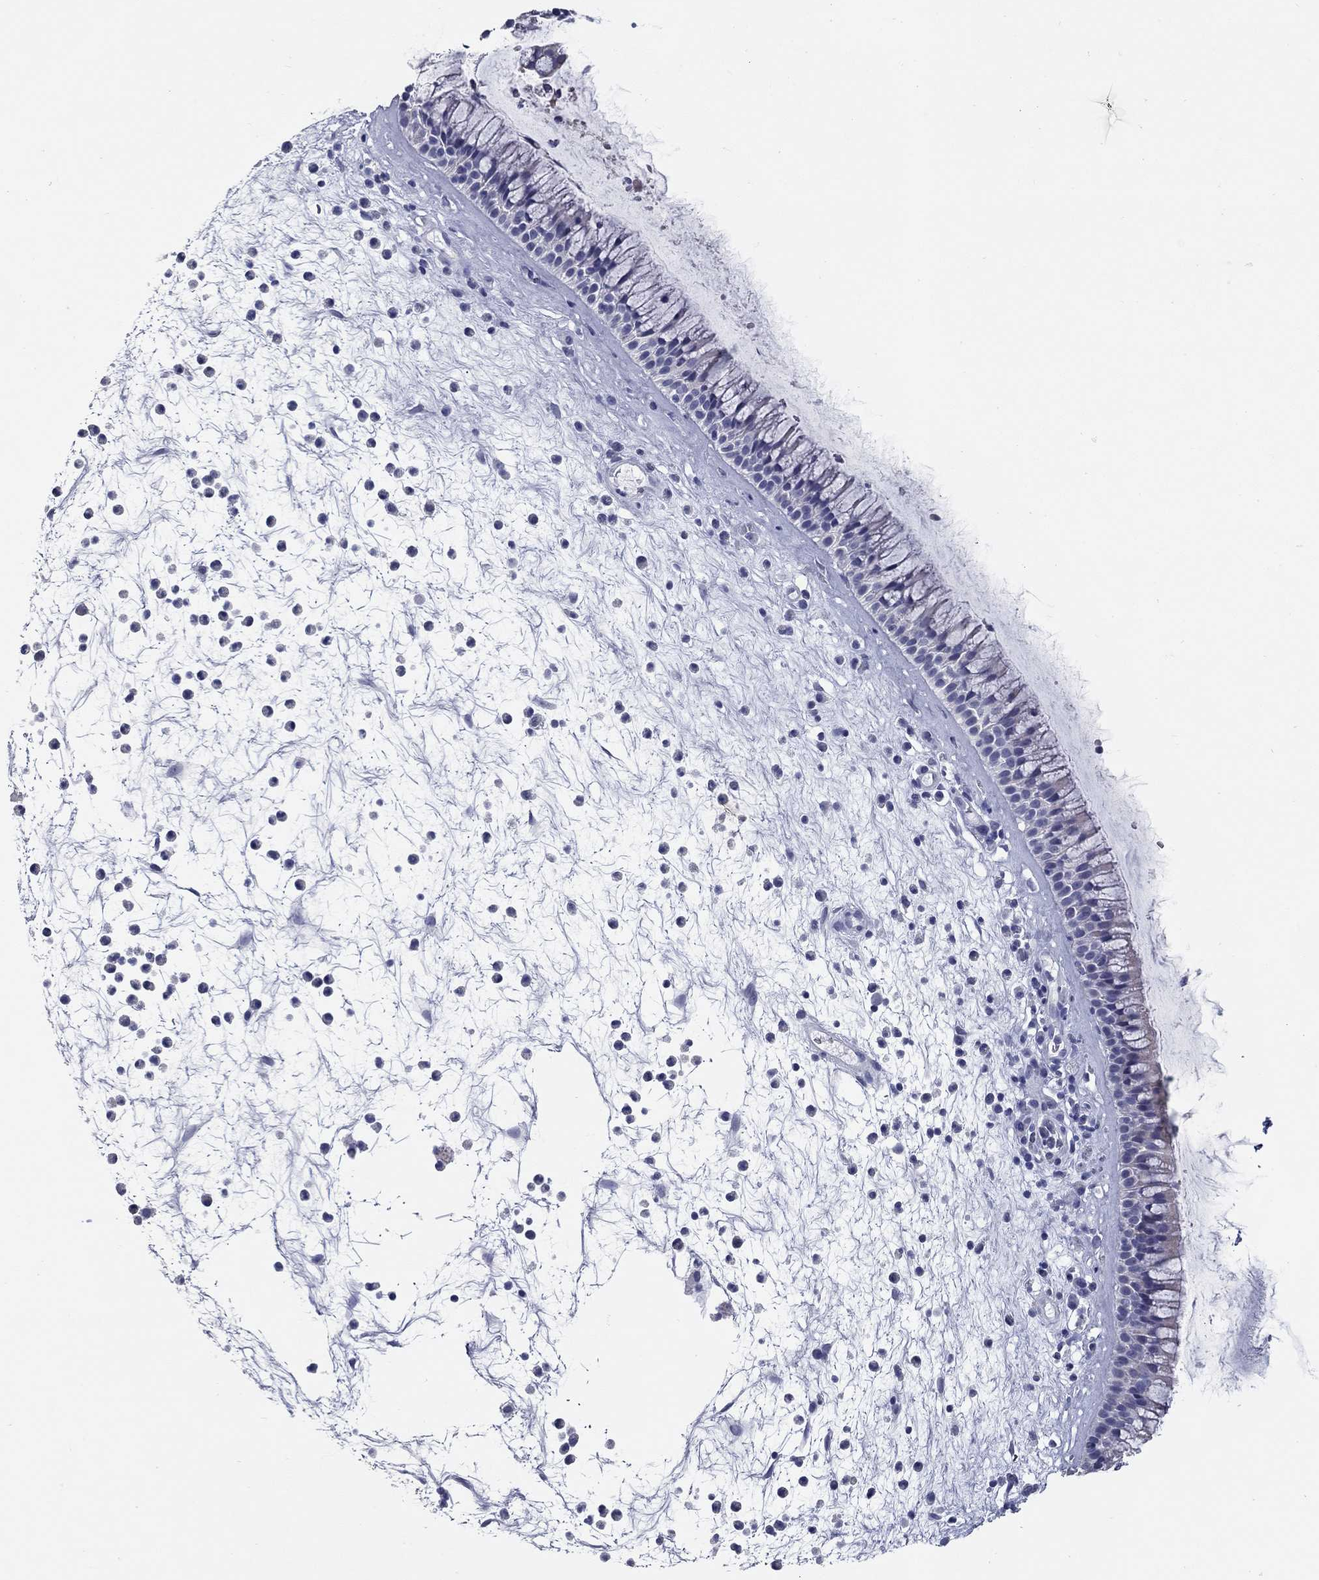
{"staining": {"intensity": "negative", "quantity": "none", "location": "none"}, "tissue": "nasopharynx", "cell_type": "Respiratory epithelial cells", "image_type": "normal", "snomed": [{"axis": "morphology", "description": "Normal tissue, NOS"}, {"axis": "topography", "description": "Nasopharynx"}], "caption": "Immunohistochemistry of normal human nasopharynx displays no expression in respiratory epithelial cells.", "gene": "KIRREL2", "patient": {"sex": "male", "age": 77}}